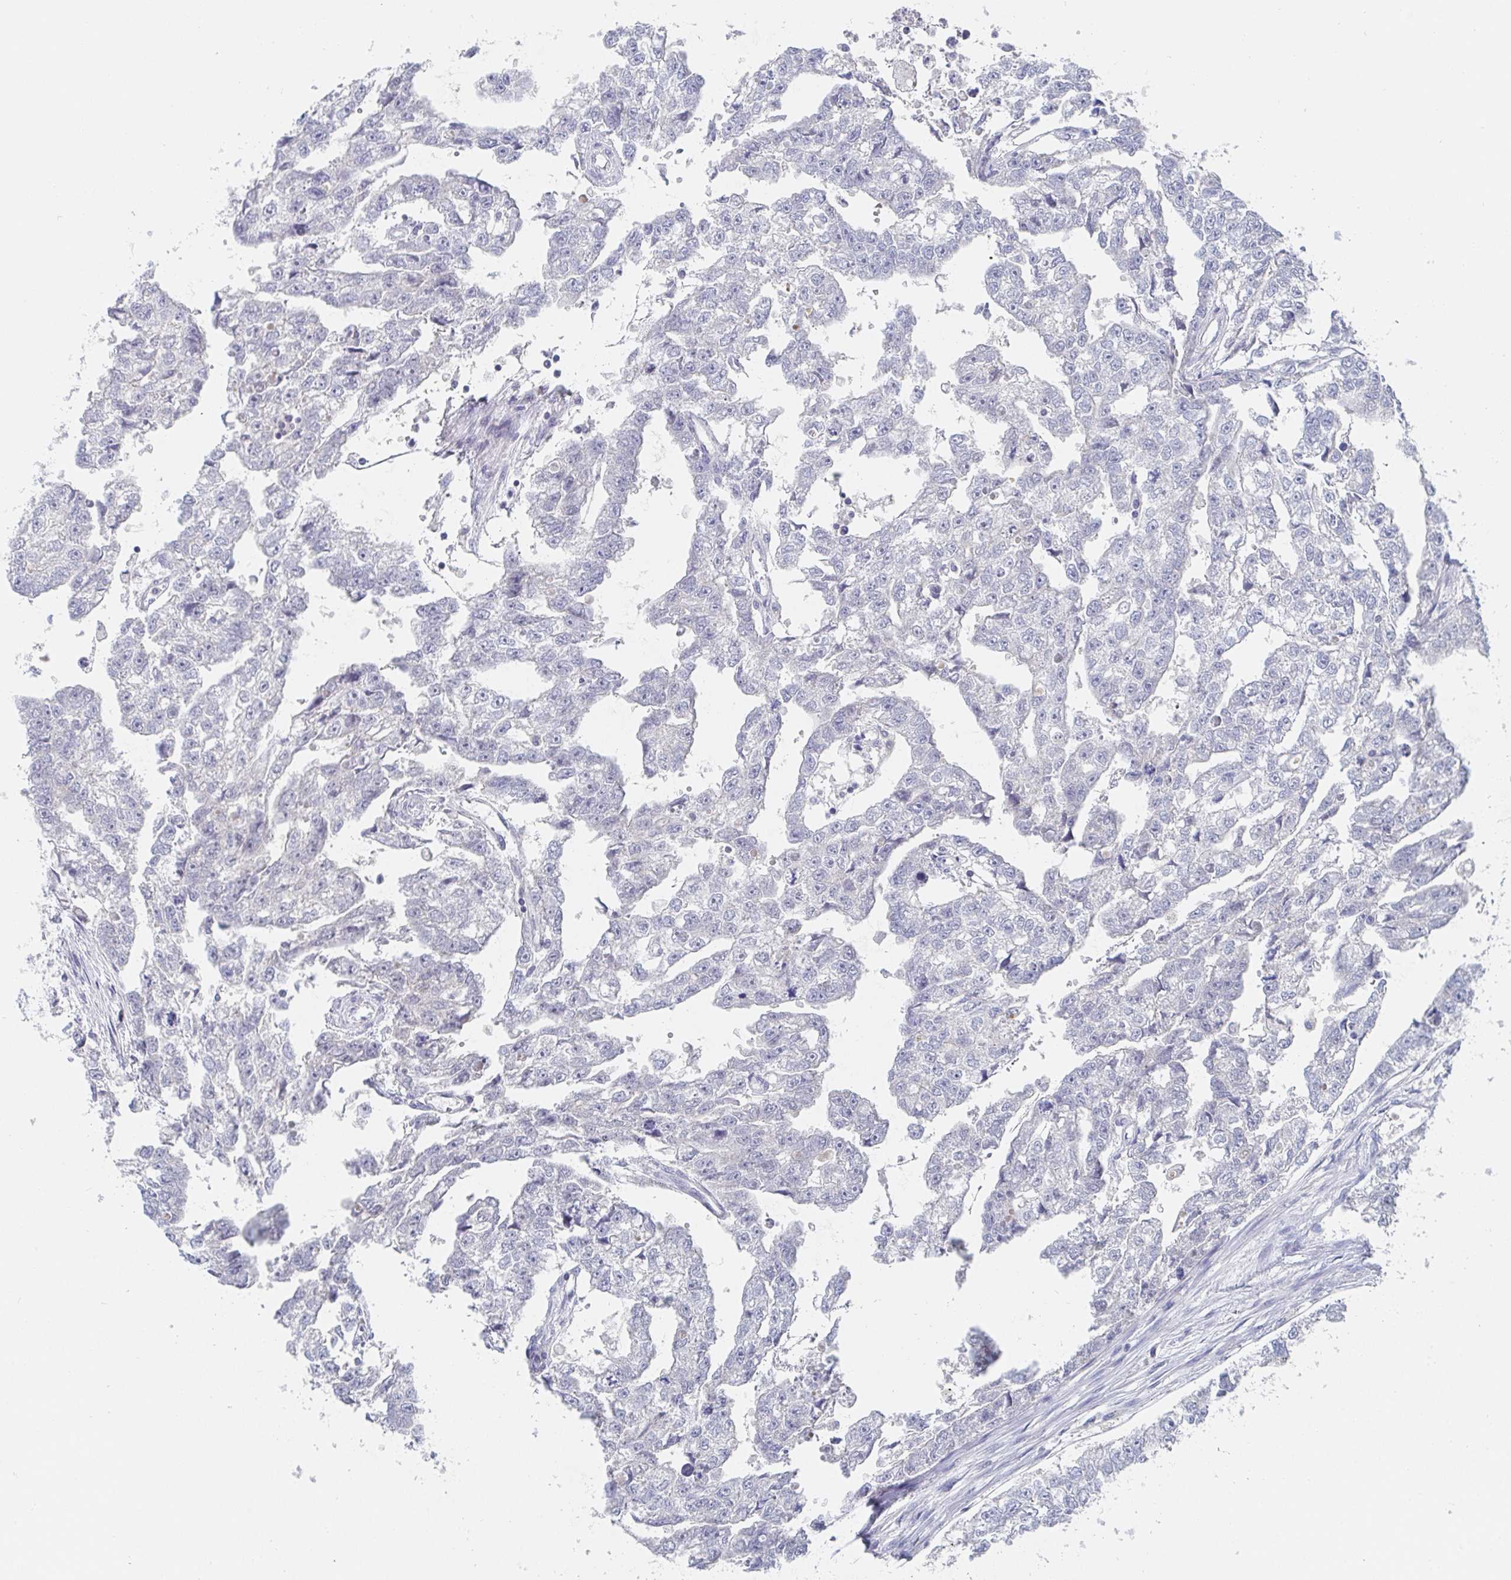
{"staining": {"intensity": "negative", "quantity": "none", "location": "none"}, "tissue": "testis cancer", "cell_type": "Tumor cells", "image_type": "cancer", "snomed": [{"axis": "morphology", "description": "Carcinoma, Embryonal, NOS"}, {"axis": "morphology", "description": "Teratoma, malignant, NOS"}, {"axis": "topography", "description": "Testis"}], "caption": "Immunohistochemistry histopathology image of neoplastic tissue: human testis embryonal carcinoma stained with DAB (3,3'-diaminobenzidine) displays no significant protein positivity in tumor cells.", "gene": "ZNF430", "patient": {"sex": "male", "age": 44}}